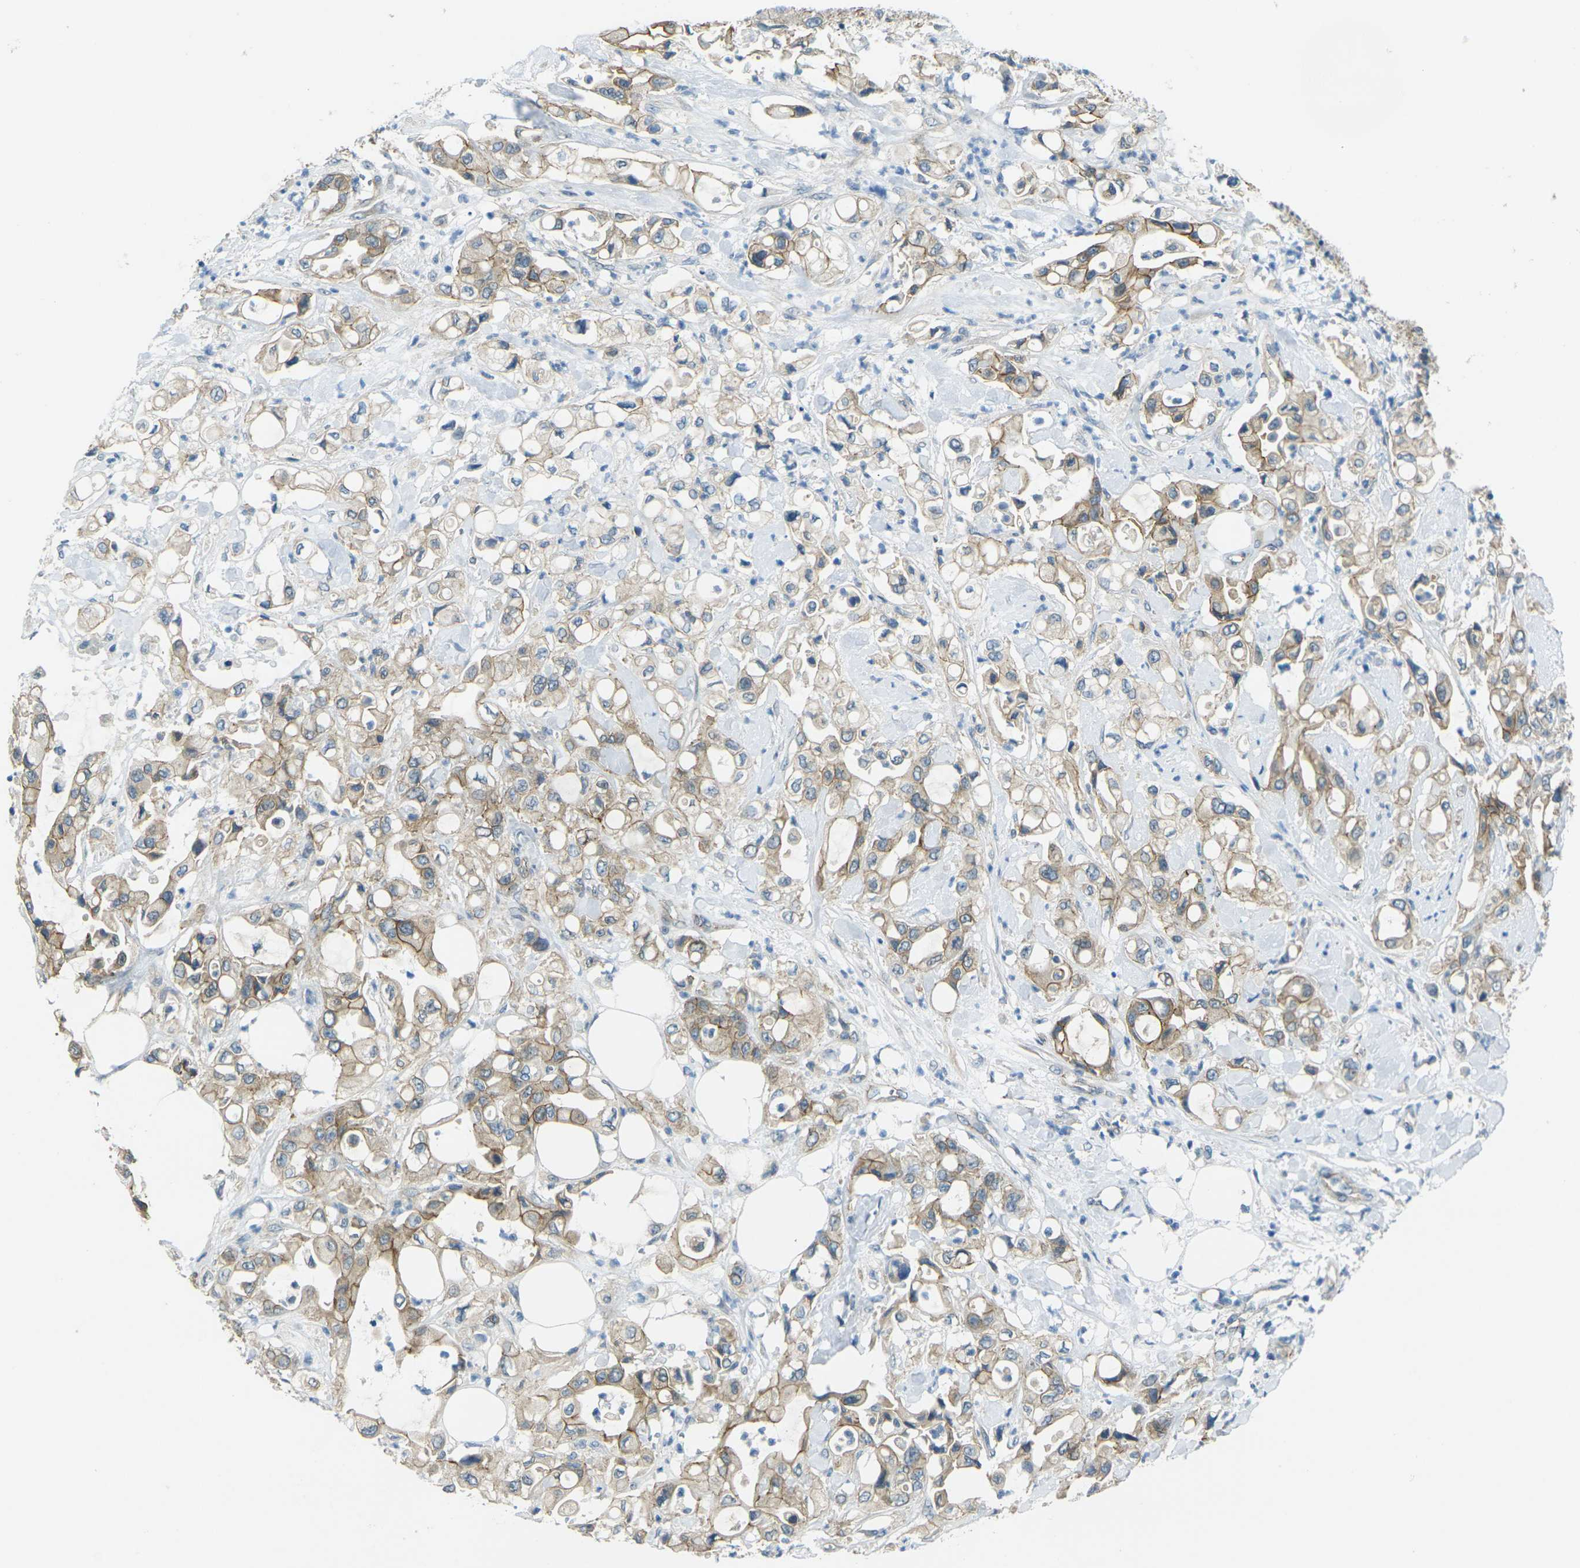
{"staining": {"intensity": "weak", "quantity": "25%-75%", "location": "cytoplasmic/membranous"}, "tissue": "pancreatic cancer", "cell_type": "Tumor cells", "image_type": "cancer", "snomed": [{"axis": "morphology", "description": "Adenocarcinoma, NOS"}, {"axis": "topography", "description": "Pancreas"}], "caption": "Pancreatic adenocarcinoma was stained to show a protein in brown. There is low levels of weak cytoplasmic/membranous staining in about 25%-75% of tumor cells.", "gene": "RHBDD1", "patient": {"sex": "male", "age": 70}}